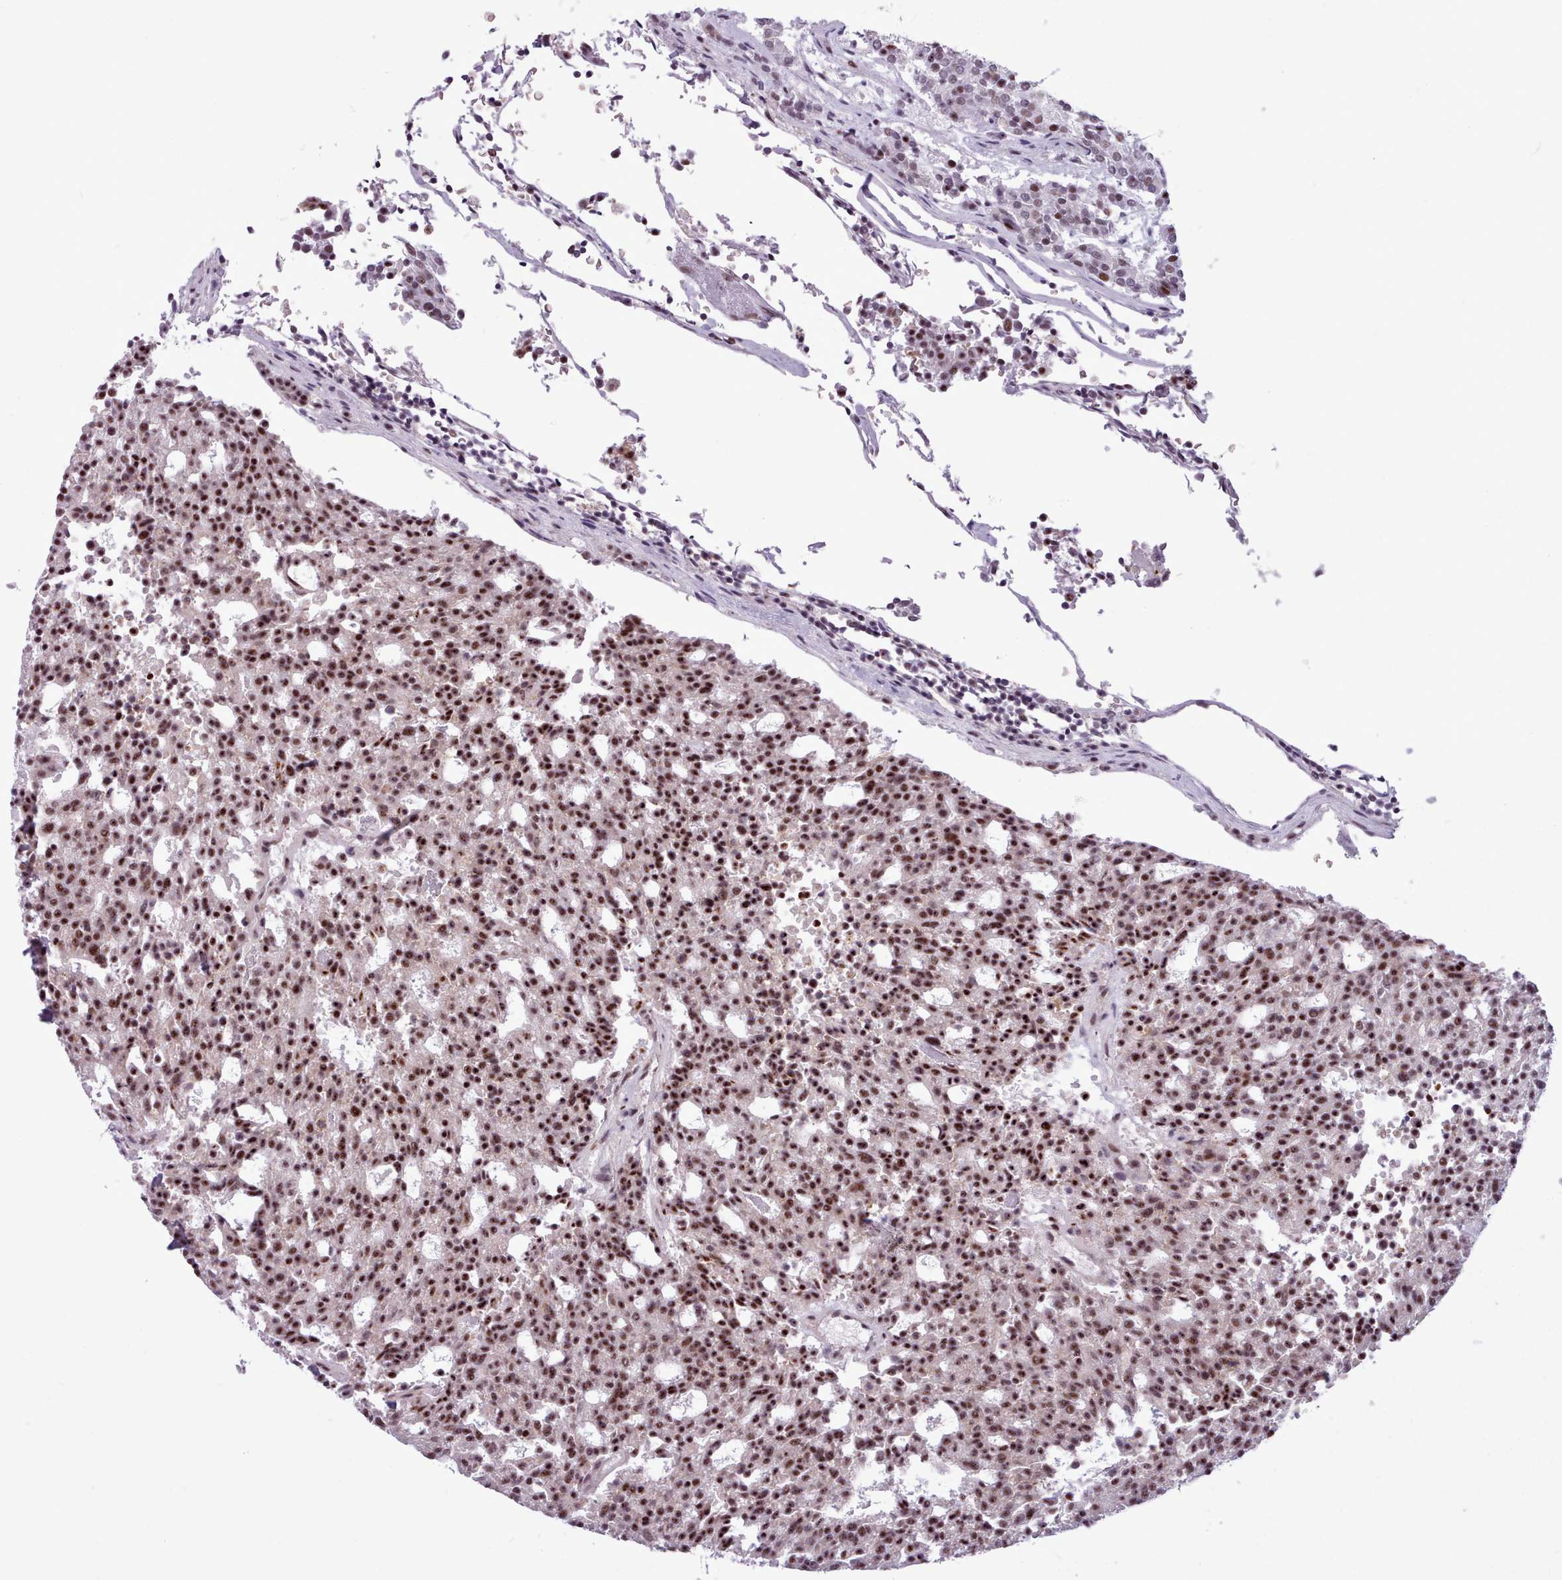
{"staining": {"intensity": "strong", "quantity": ">75%", "location": "nuclear"}, "tissue": "carcinoid", "cell_type": "Tumor cells", "image_type": "cancer", "snomed": [{"axis": "morphology", "description": "Carcinoid, malignant, NOS"}, {"axis": "topography", "description": "Pancreas"}], "caption": "Immunohistochemistry (IHC) image of neoplastic tissue: carcinoid (malignant) stained using immunohistochemistry (IHC) reveals high levels of strong protein expression localized specifically in the nuclear of tumor cells, appearing as a nuclear brown color.", "gene": "SRSF4", "patient": {"sex": "female", "age": 54}}